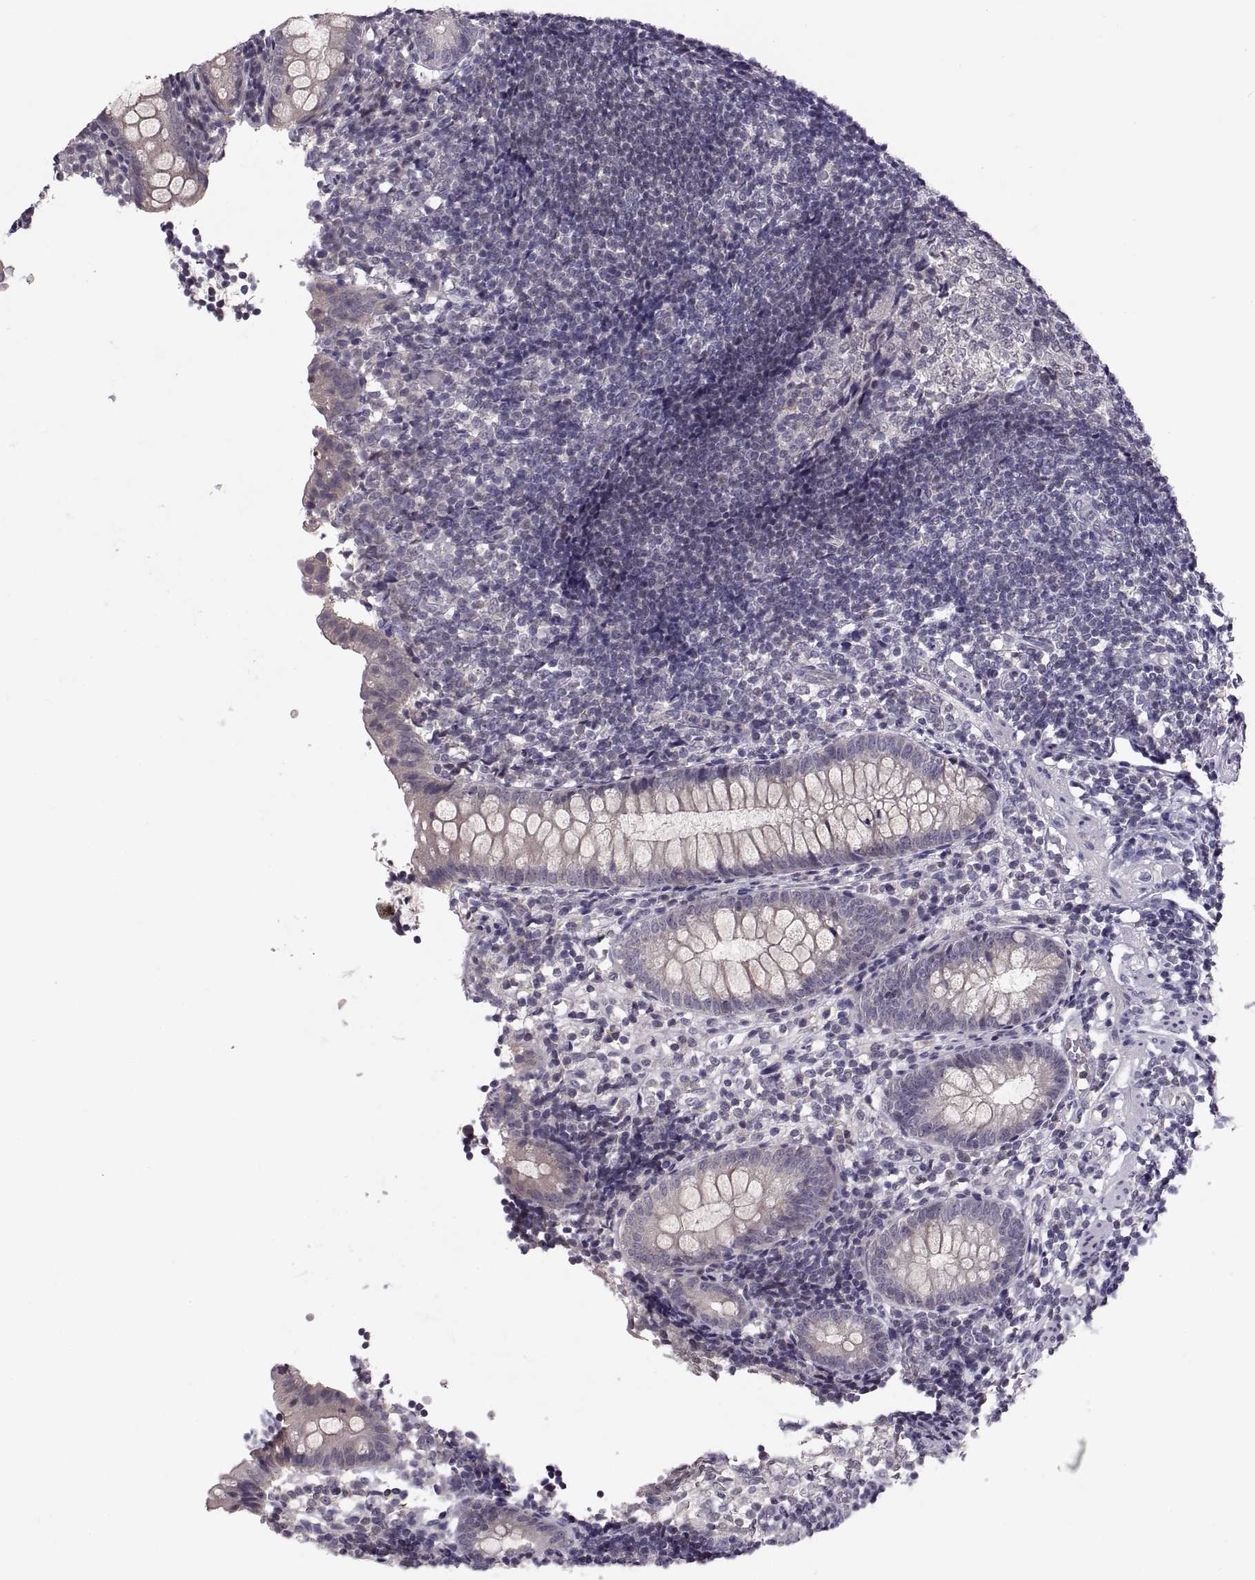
{"staining": {"intensity": "negative", "quantity": "none", "location": "none"}, "tissue": "appendix", "cell_type": "Glandular cells", "image_type": "normal", "snomed": [{"axis": "morphology", "description": "Normal tissue, NOS"}, {"axis": "topography", "description": "Appendix"}], "caption": "This photomicrograph is of unremarkable appendix stained with IHC to label a protein in brown with the nuclei are counter-stained blue. There is no expression in glandular cells. The staining is performed using DAB brown chromogen with nuclei counter-stained in using hematoxylin.", "gene": "PAX2", "patient": {"sex": "female", "age": 40}}